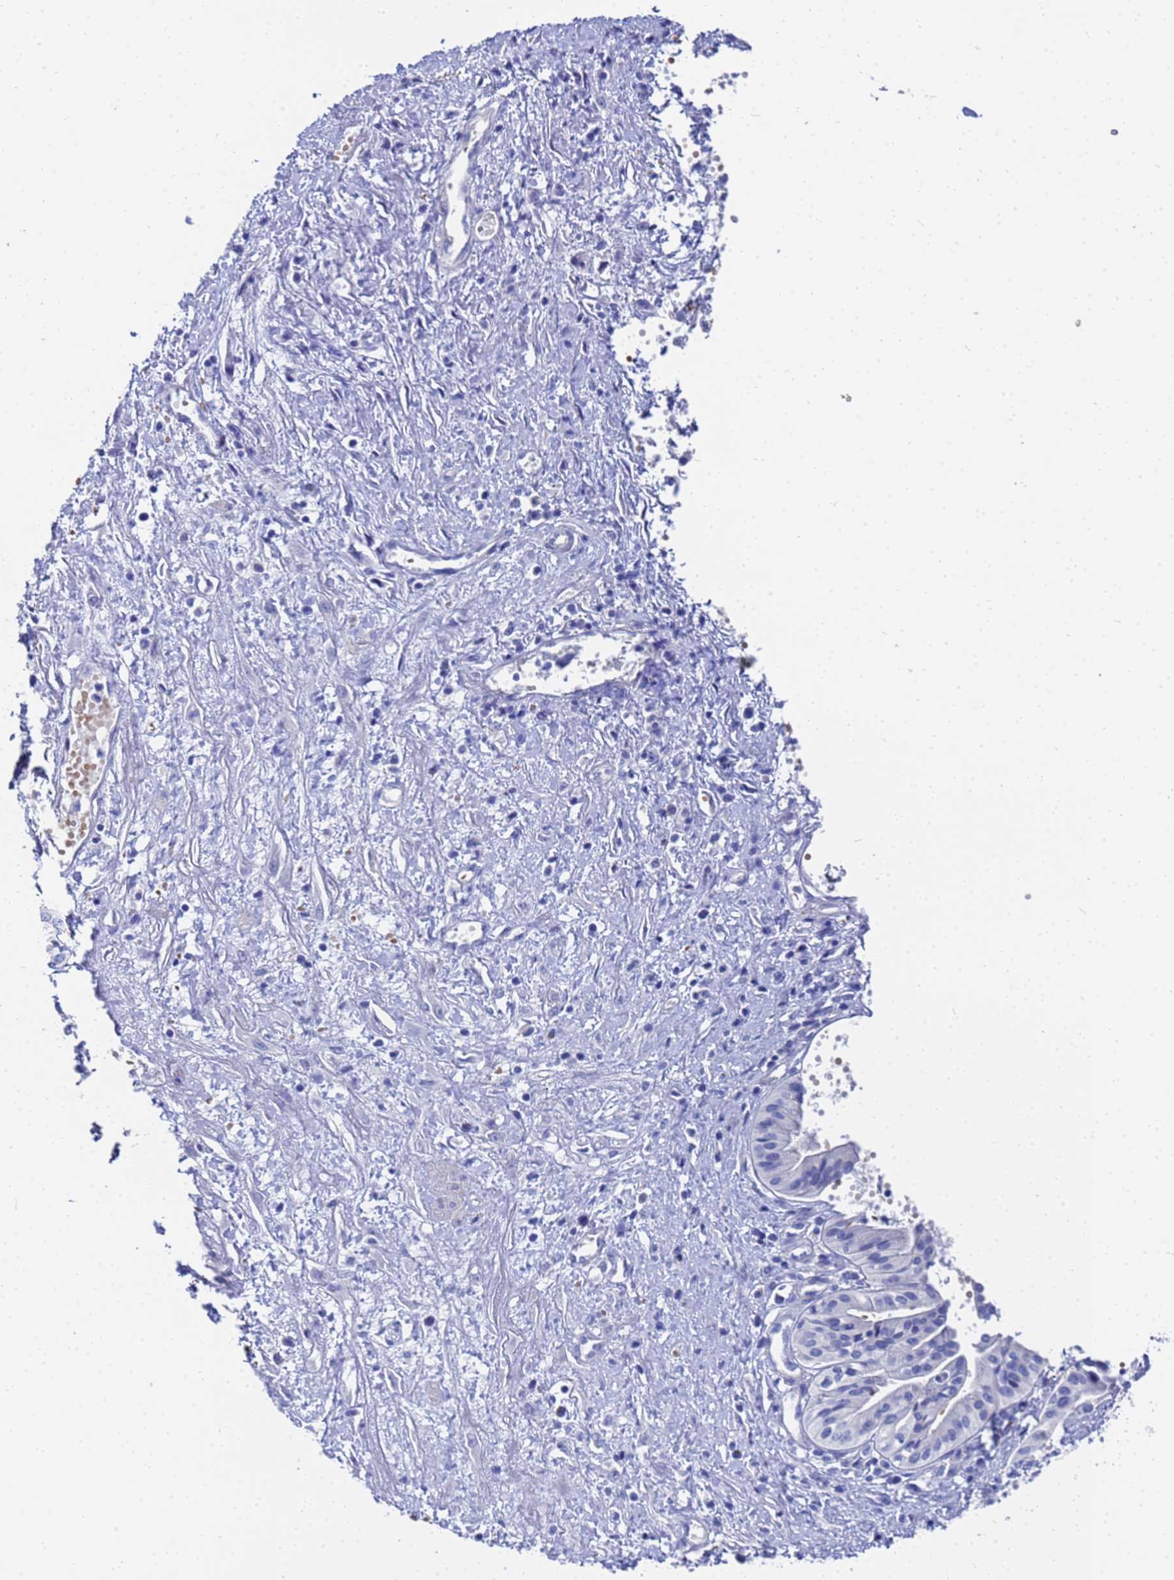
{"staining": {"intensity": "negative", "quantity": "none", "location": "none"}, "tissue": "pancreatic cancer", "cell_type": "Tumor cells", "image_type": "cancer", "snomed": [{"axis": "morphology", "description": "Adenocarcinoma, NOS"}, {"axis": "topography", "description": "Pancreas"}], "caption": "IHC of pancreatic cancer (adenocarcinoma) shows no expression in tumor cells.", "gene": "ZNF26", "patient": {"sex": "female", "age": 50}}